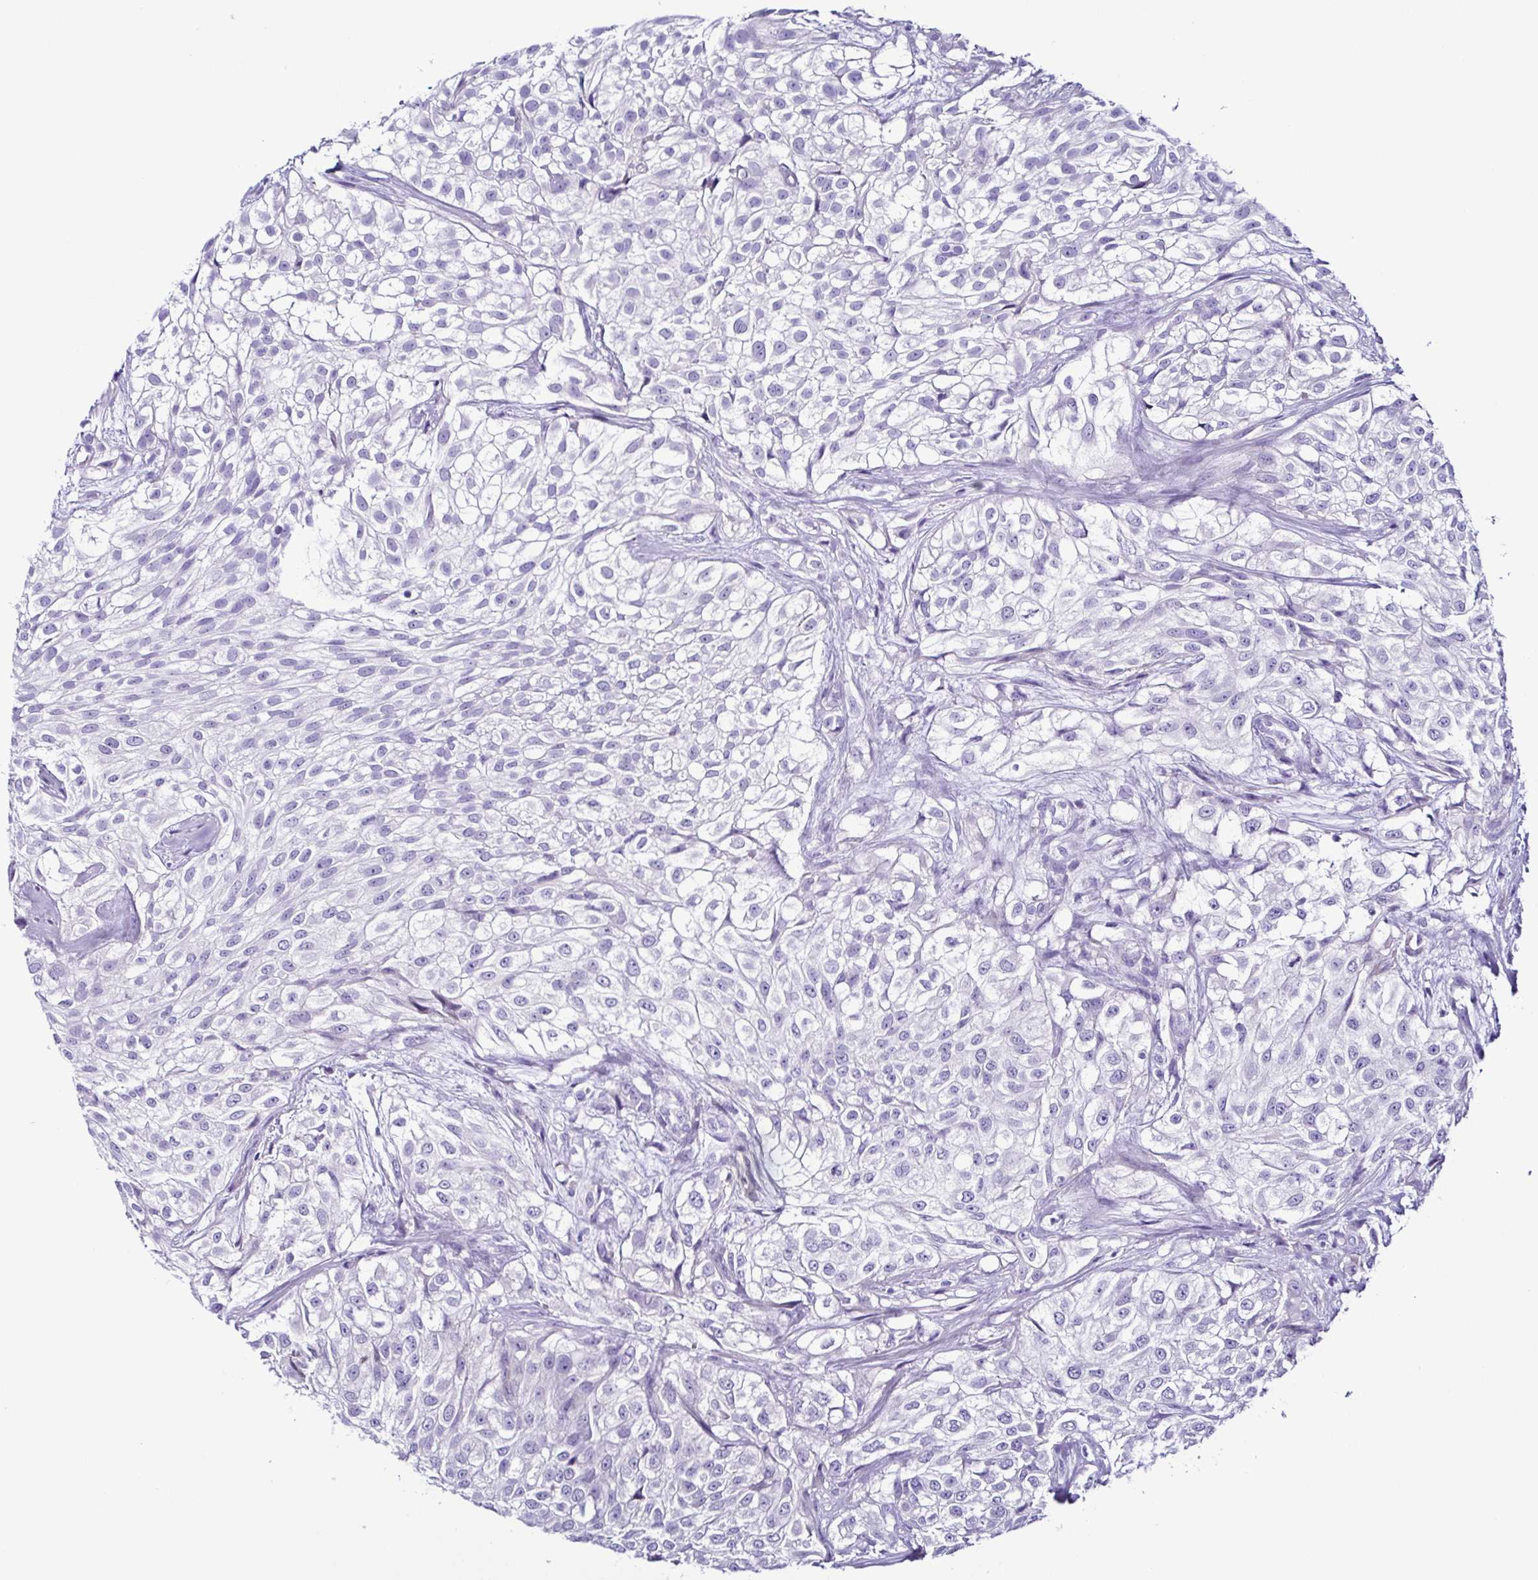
{"staining": {"intensity": "negative", "quantity": "none", "location": "none"}, "tissue": "urothelial cancer", "cell_type": "Tumor cells", "image_type": "cancer", "snomed": [{"axis": "morphology", "description": "Urothelial carcinoma, High grade"}, {"axis": "topography", "description": "Urinary bladder"}], "caption": "The immunohistochemistry (IHC) histopathology image has no significant staining in tumor cells of high-grade urothelial carcinoma tissue.", "gene": "SRL", "patient": {"sex": "male", "age": 56}}